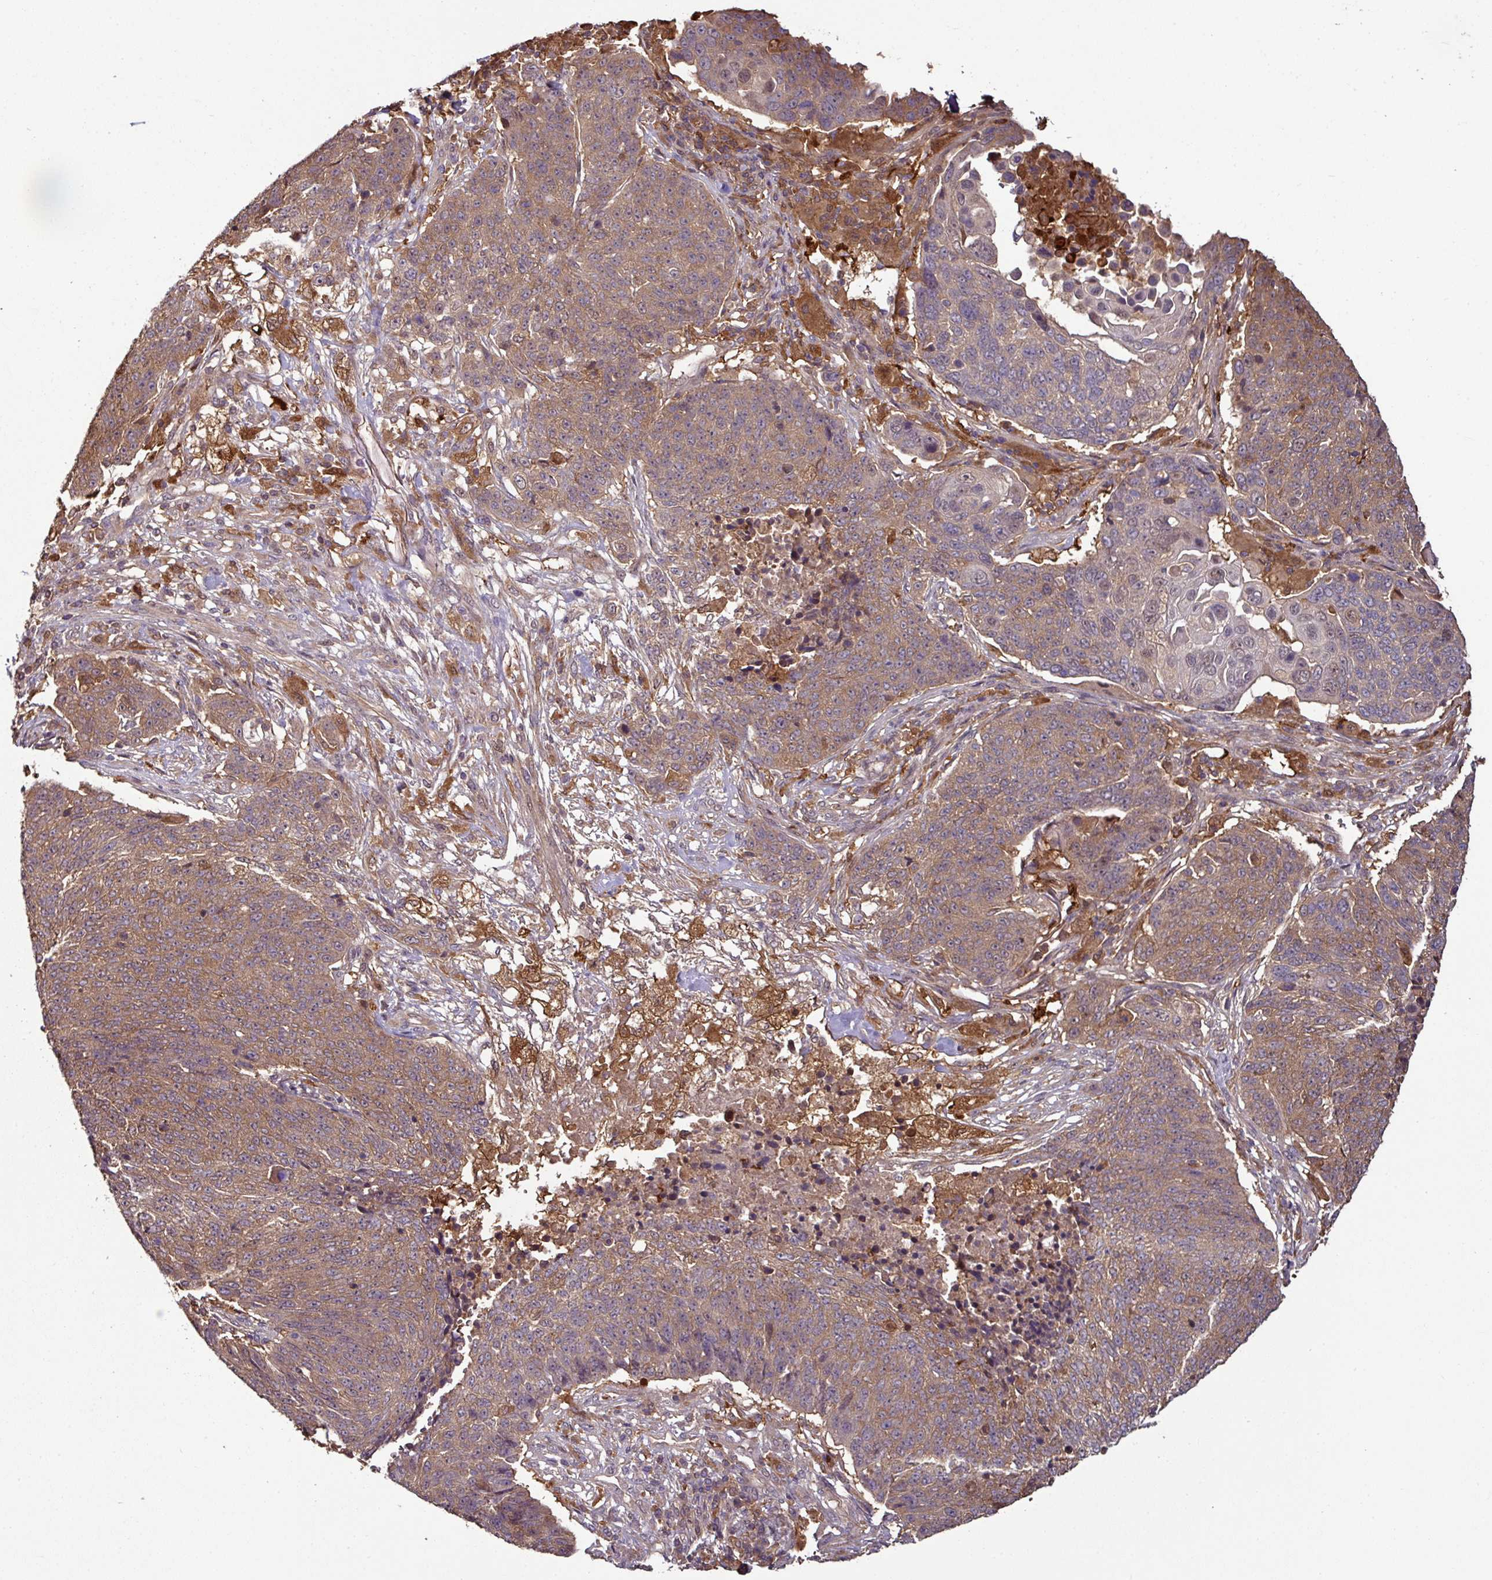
{"staining": {"intensity": "moderate", "quantity": ">75%", "location": "cytoplasmic/membranous"}, "tissue": "lung cancer", "cell_type": "Tumor cells", "image_type": "cancer", "snomed": [{"axis": "morphology", "description": "Normal tissue, NOS"}, {"axis": "morphology", "description": "Squamous cell carcinoma, NOS"}, {"axis": "topography", "description": "Lymph node"}, {"axis": "topography", "description": "Lung"}], "caption": "Protein expression analysis of lung squamous cell carcinoma exhibits moderate cytoplasmic/membranous staining in about >75% of tumor cells. The protein of interest is shown in brown color, while the nuclei are stained blue.", "gene": "GNPDA1", "patient": {"sex": "male", "age": 66}}